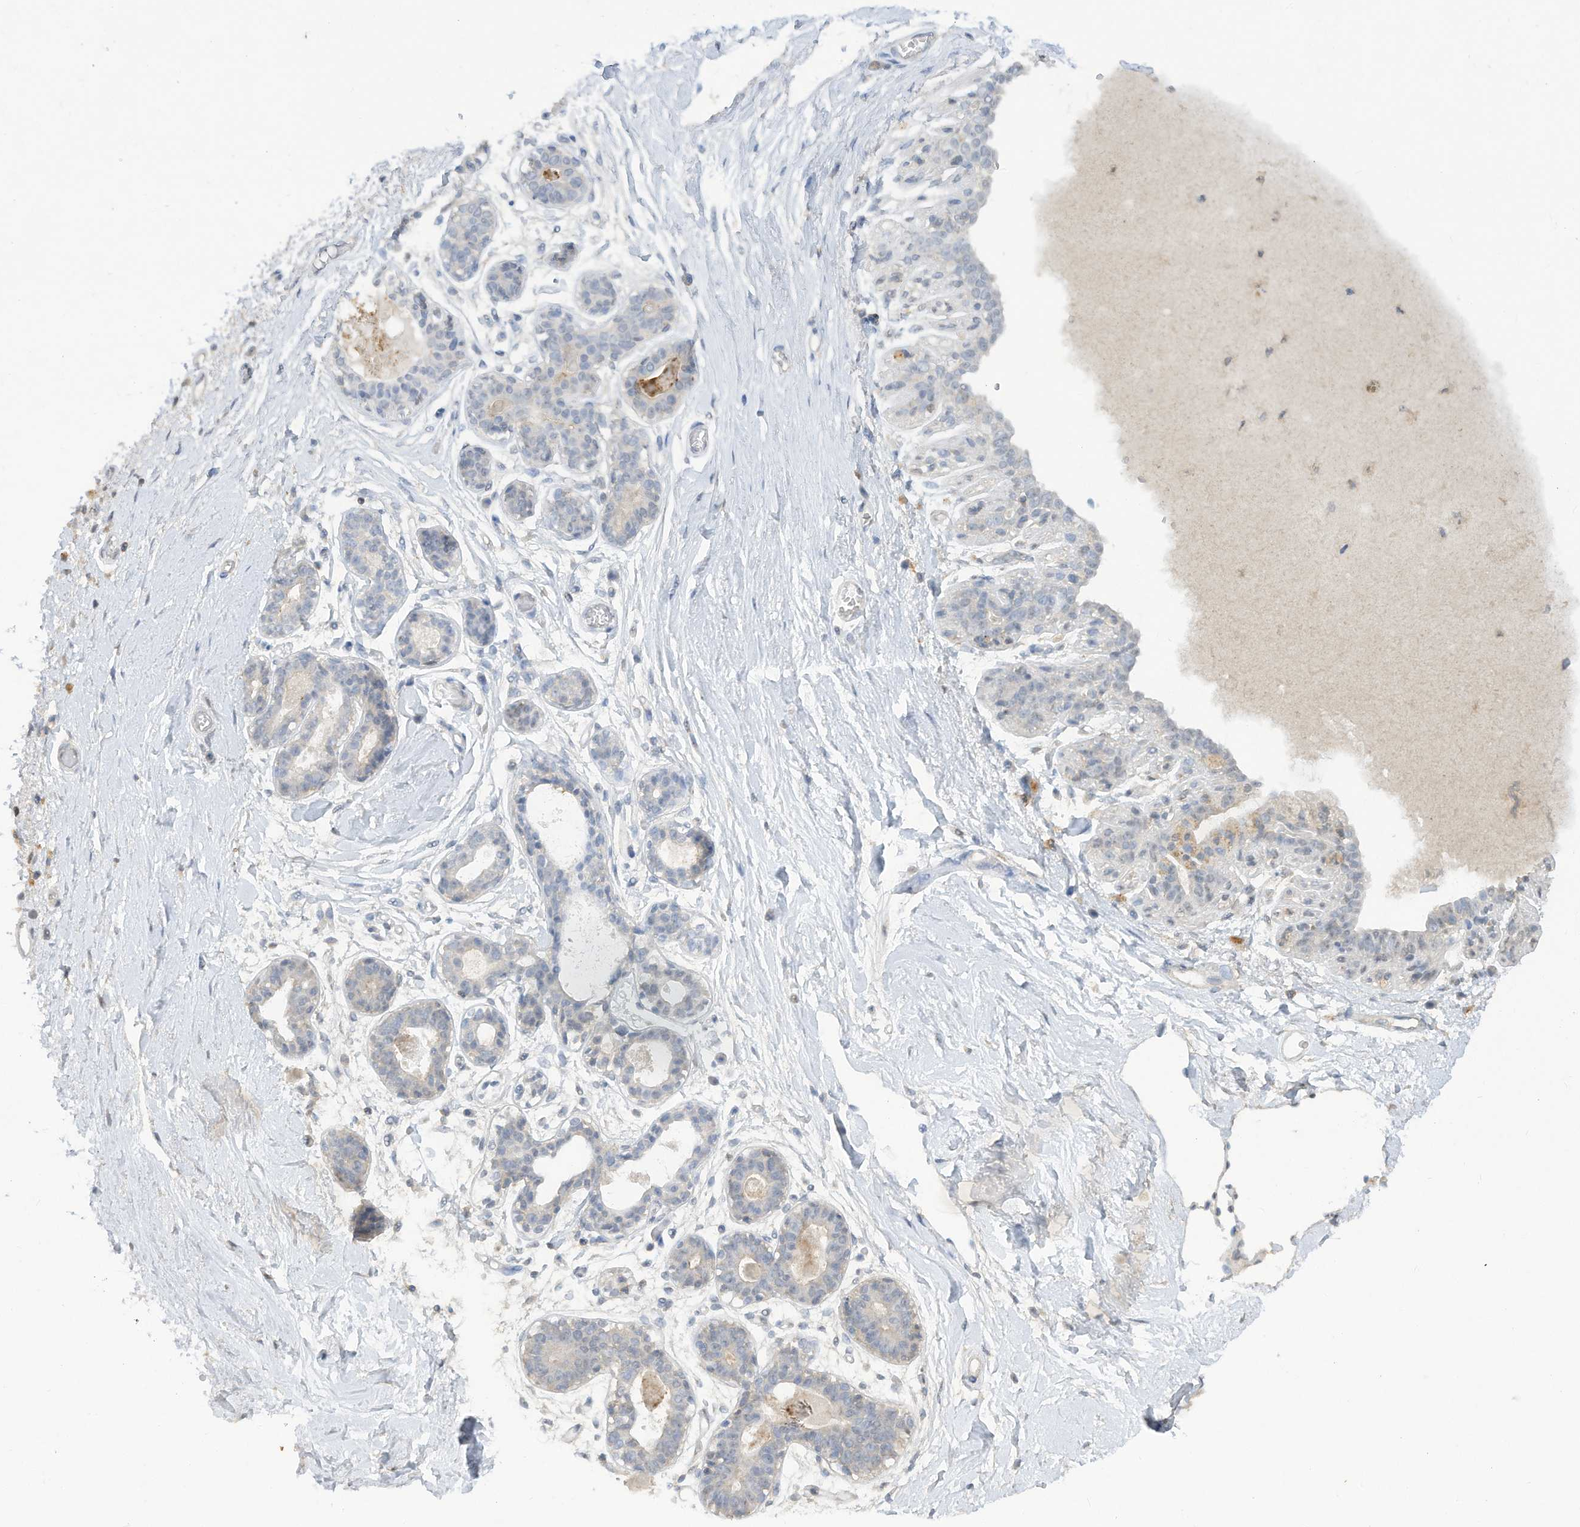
{"staining": {"intensity": "negative", "quantity": "none", "location": "none"}, "tissue": "breast", "cell_type": "Adipocytes", "image_type": "normal", "snomed": [{"axis": "morphology", "description": "Normal tissue, NOS"}, {"axis": "topography", "description": "Breast"}], "caption": "DAB immunohistochemical staining of benign breast displays no significant staining in adipocytes.", "gene": "HAS3", "patient": {"sex": "female", "age": 45}}